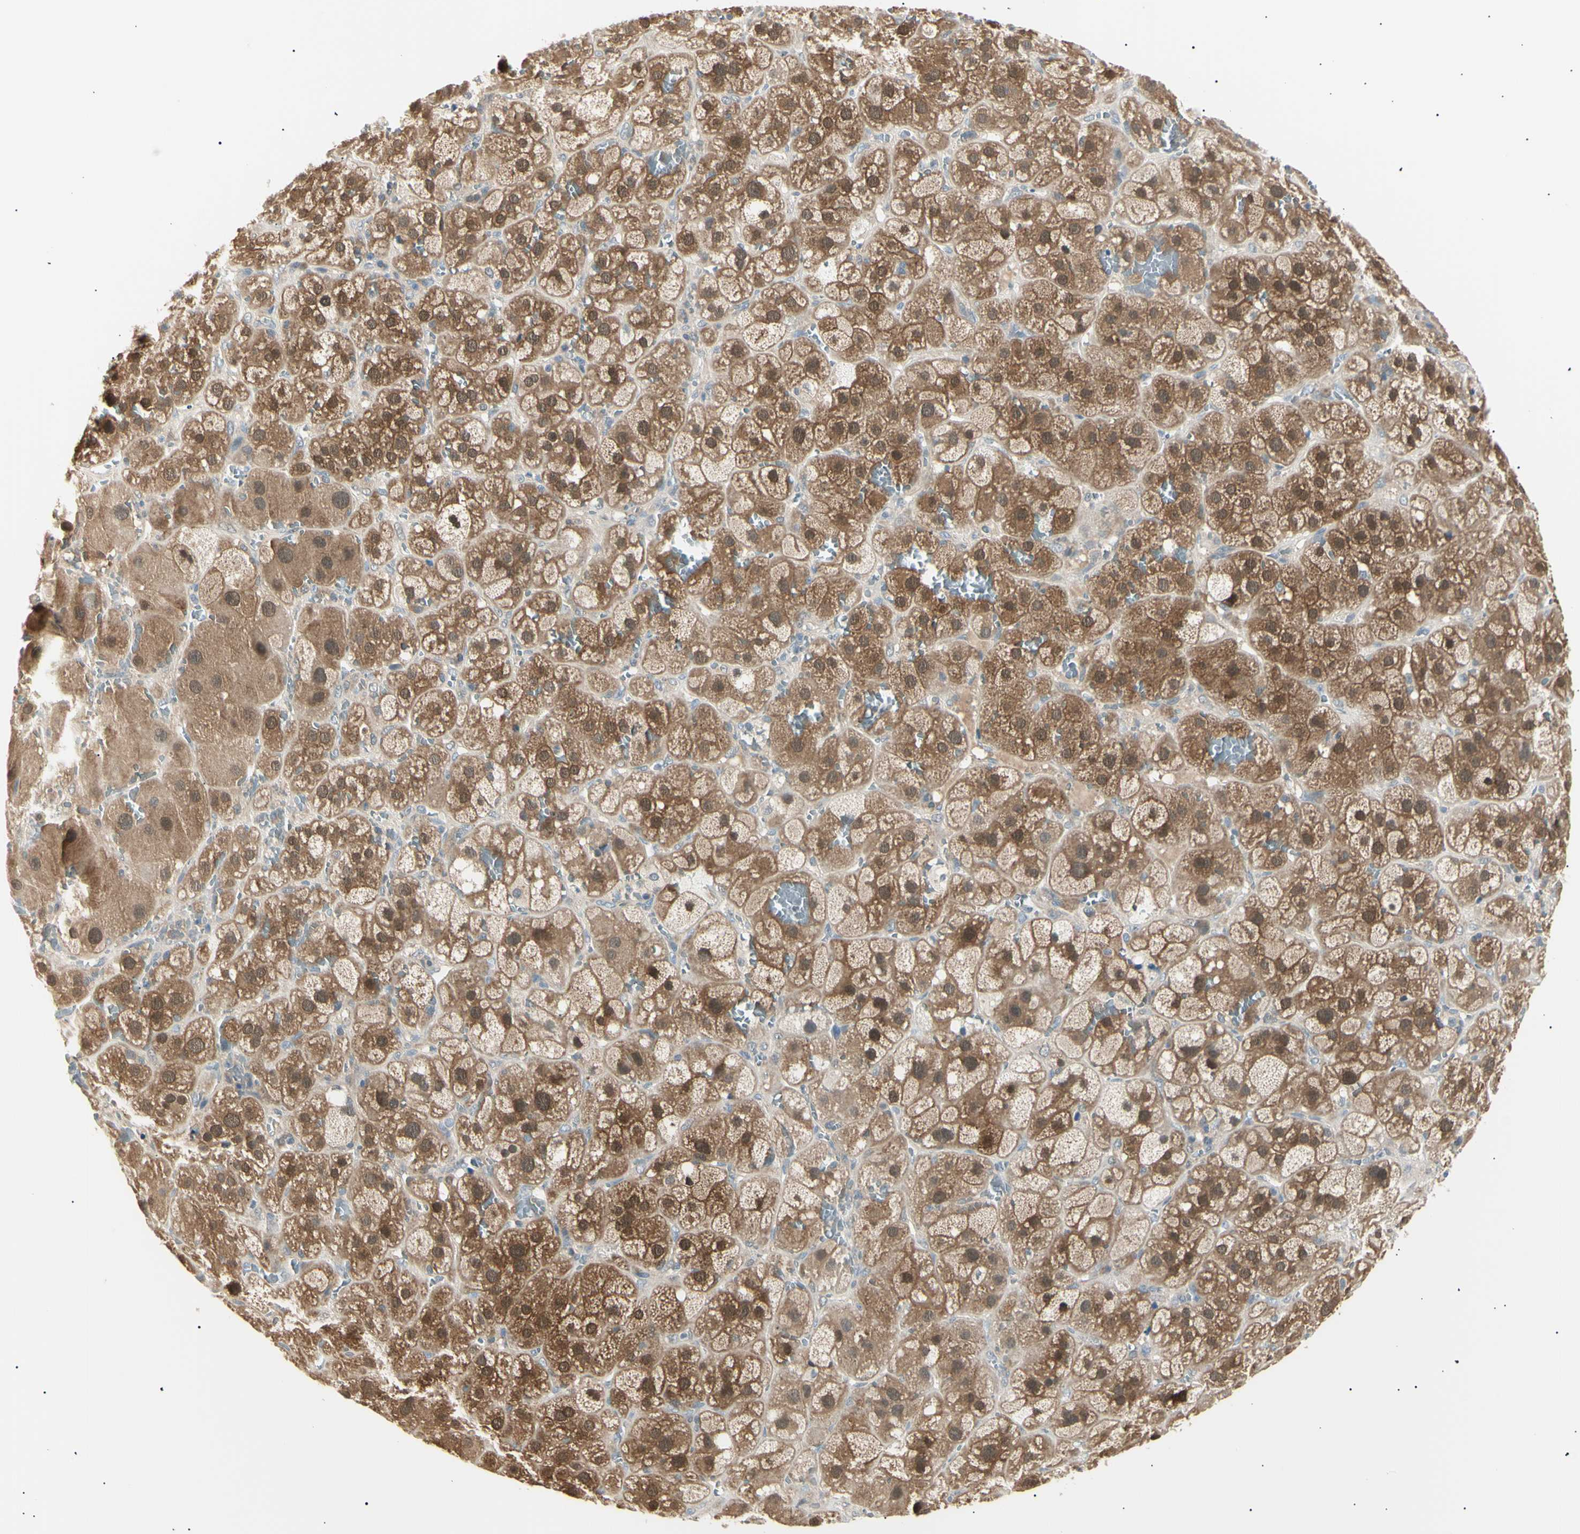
{"staining": {"intensity": "strong", "quantity": ">75%", "location": "cytoplasmic/membranous,nuclear"}, "tissue": "adrenal gland", "cell_type": "Glandular cells", "image_type": "normal", "snomed": [{"axis": "morphology", "description": "Normal tissue, NOS"}, {"axis": "topography", "description": "Adrenal gland"}], "caption": "Glandular cells demonstrate strong cytoplasmic/membranous,nuclear expression in approximately >75% of cells in normal adrenal gland. (DAB (3,3'-diaminobenzidine) IHC with brightfield microscopy, high magnification).", "gene": "LHPP", "patient": {"sex": "female", "age": 47}}